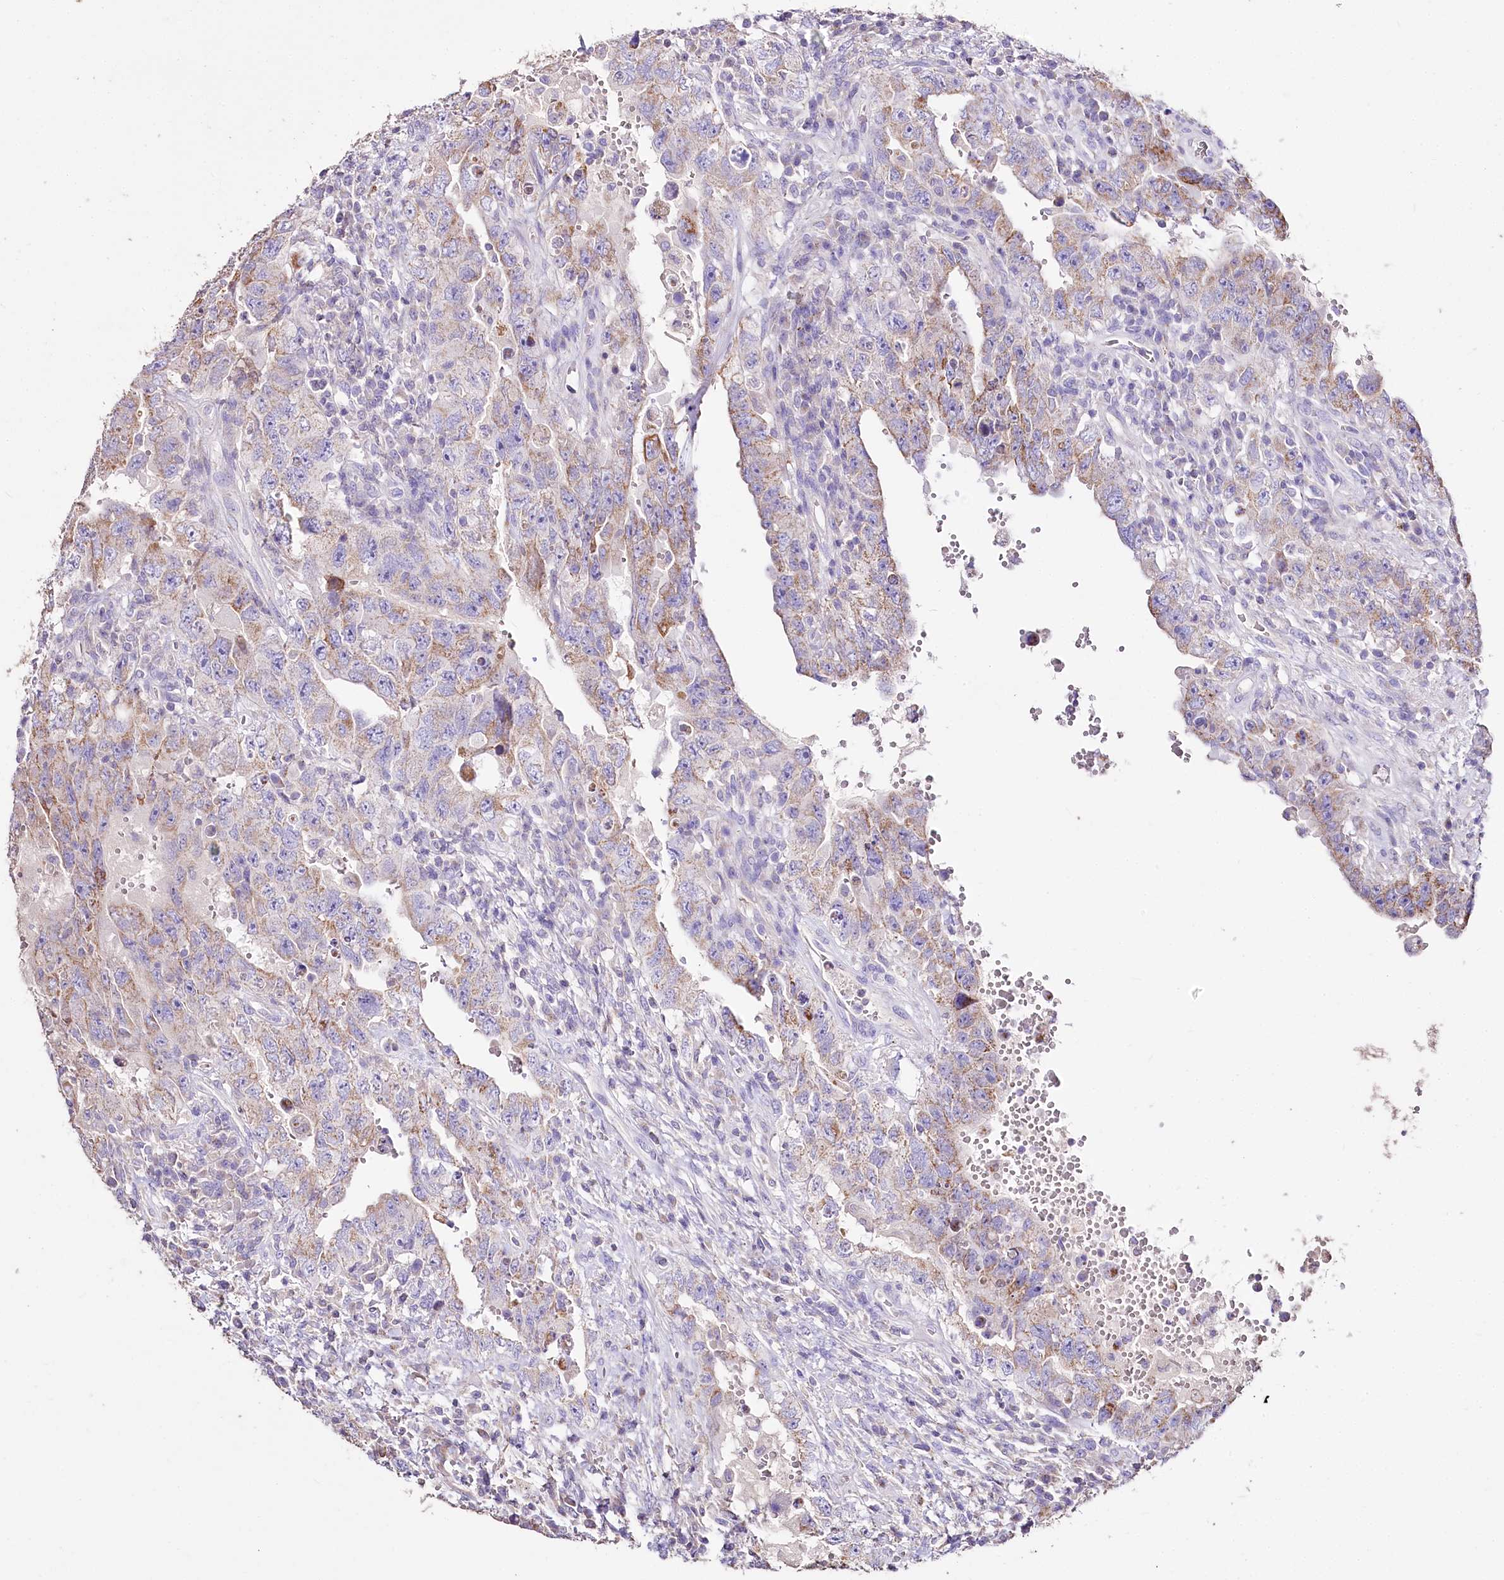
{"staining": {"intensity": "weak", "quantity": "25%-75%", "location": "cytoplasmic/membranous"}, "tissue": "testis cancer", "cell_type": "Tumor cells", "image_type": "cancer", "snomed": [{"axis": "morphology", "description": "Carcinoma, Embryonal, NOS"}, {"axis": "topography", "description": "Testis"}], "caption": "Brown immunohistochemical staining in human testis cancer (embryonal carcinoma) demonstrates weak cytoplasmic/membranous positivity in approximately 25%-75% of tumor cells. Nuclei are stained in blue.", "gene": "PTER", "patient": {"sex": "male", "age": 26}}